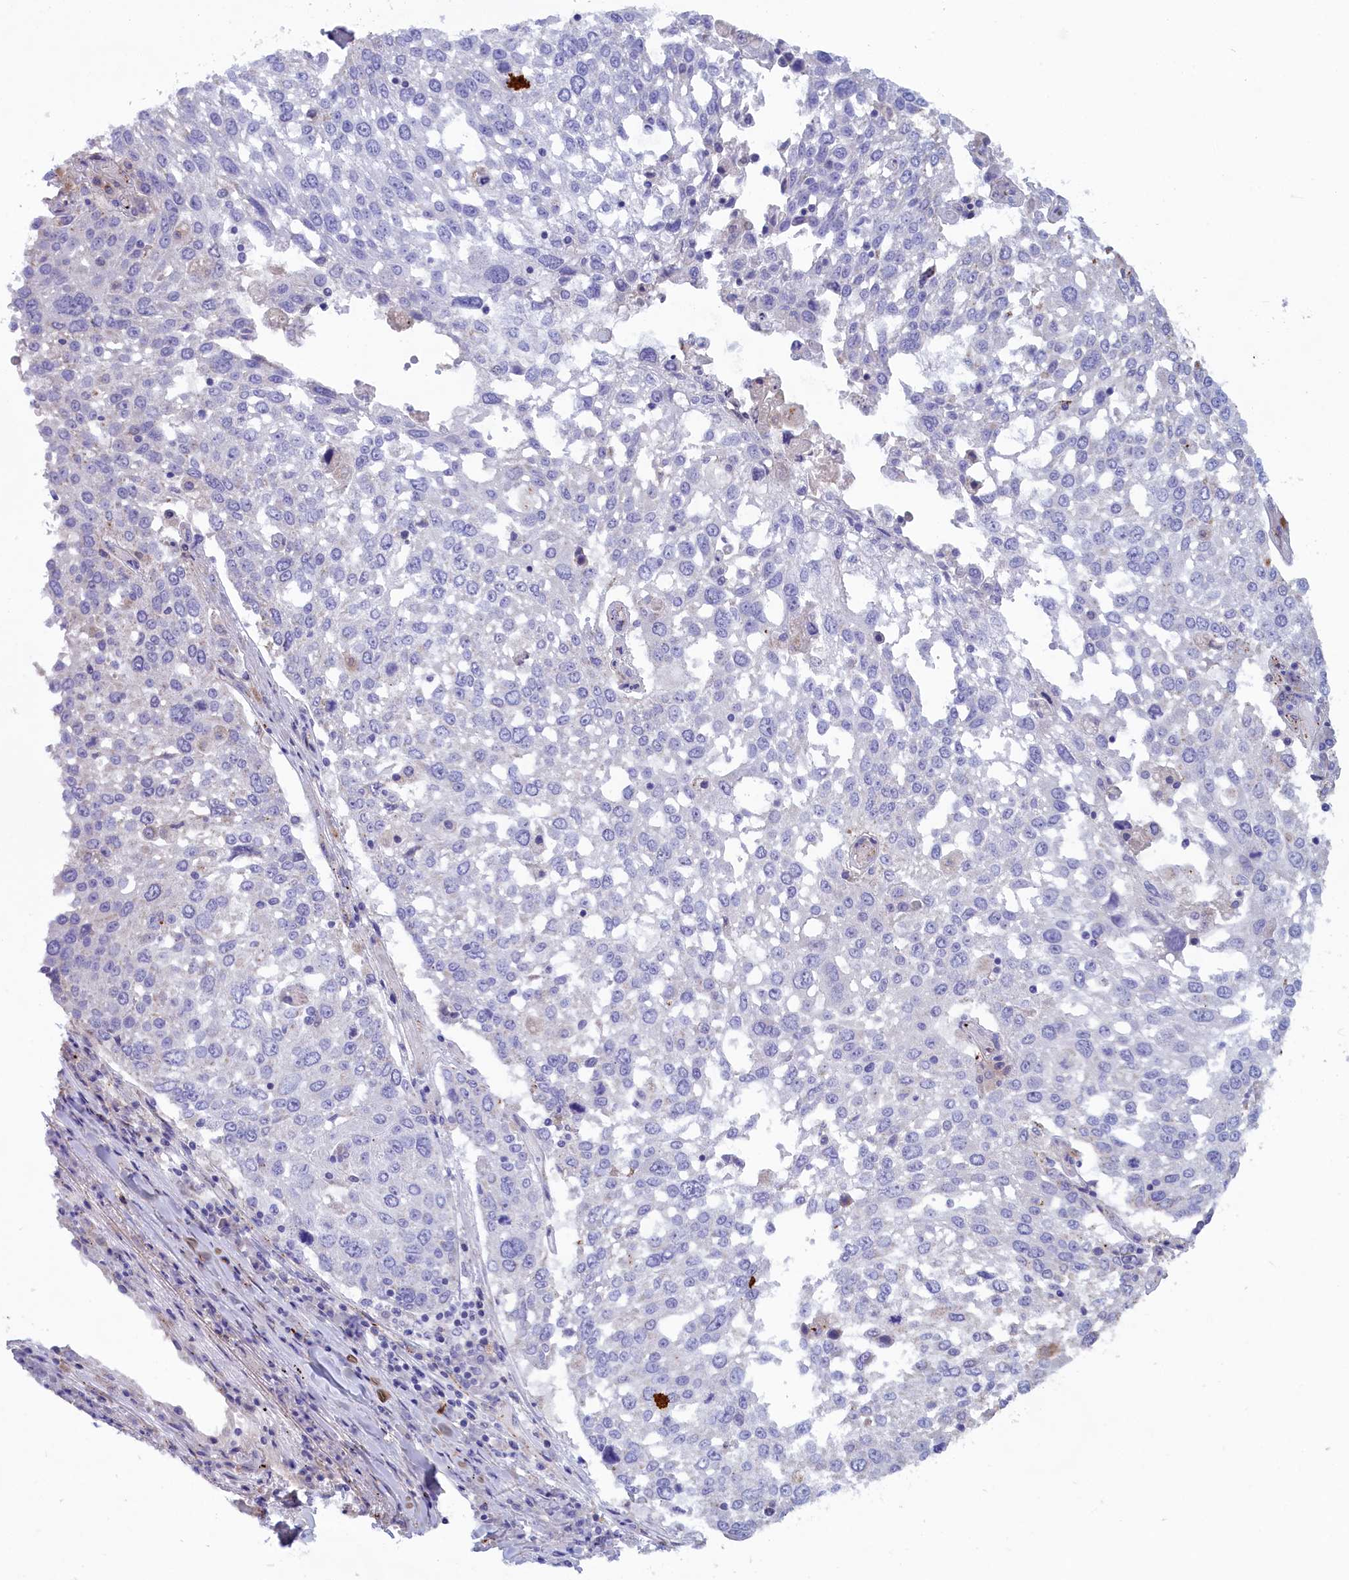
{"staining": {"intensity": "negative", "quantity": "none", "location": "none"}, "tissue": "lung cancer", "cell_type": "Tumor cells", "image_type": "cancer", "snomed": [{"axis": "morphology", "description": "Squamous cell carcinoma, NOS"}, {"axis": "topography", "description": "Lung"}], "caption": "There is no significant staining in tumor cells of lung cancer.", "gene": "WDR6", "patient": {"sex": "male", "age": 65}}